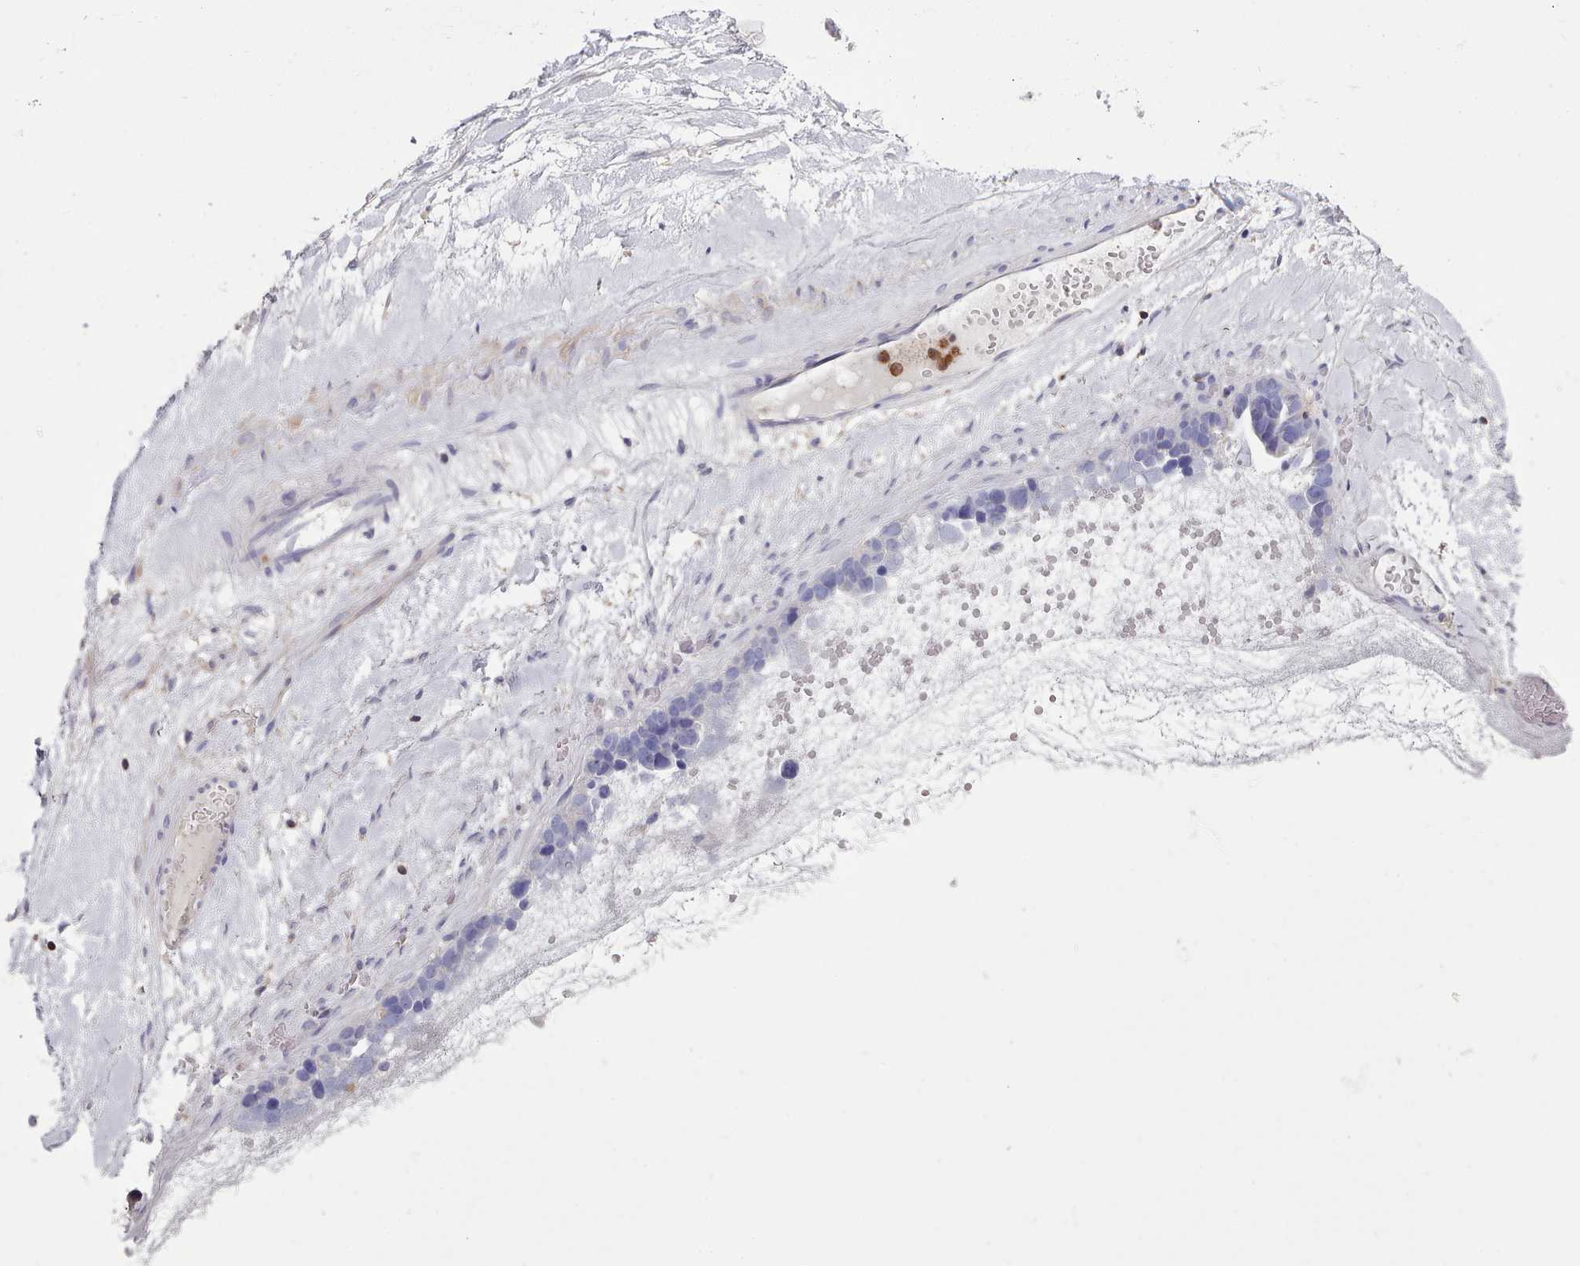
{"staining": {"intensity": "negative", "quantity": "none", "location": "none"}, "tissue": "ovarian cancer", "cell_type": "Tumor cells", "image_type": "cancer", "snomed": [{"axis": "morphology", "description": "Cystadenocarcinoma, serous, NOS"}, {"axis": "topography", "description": "Ovary"}], "caption": "Immunohistochemistry (IHC) of human ovarian cancer displays no expression in tumor cells. (DAB immunohistochemistry (IHC), high magnification).", "gene": "RAC2", "patient": {"sex": "female", "age": 54}}